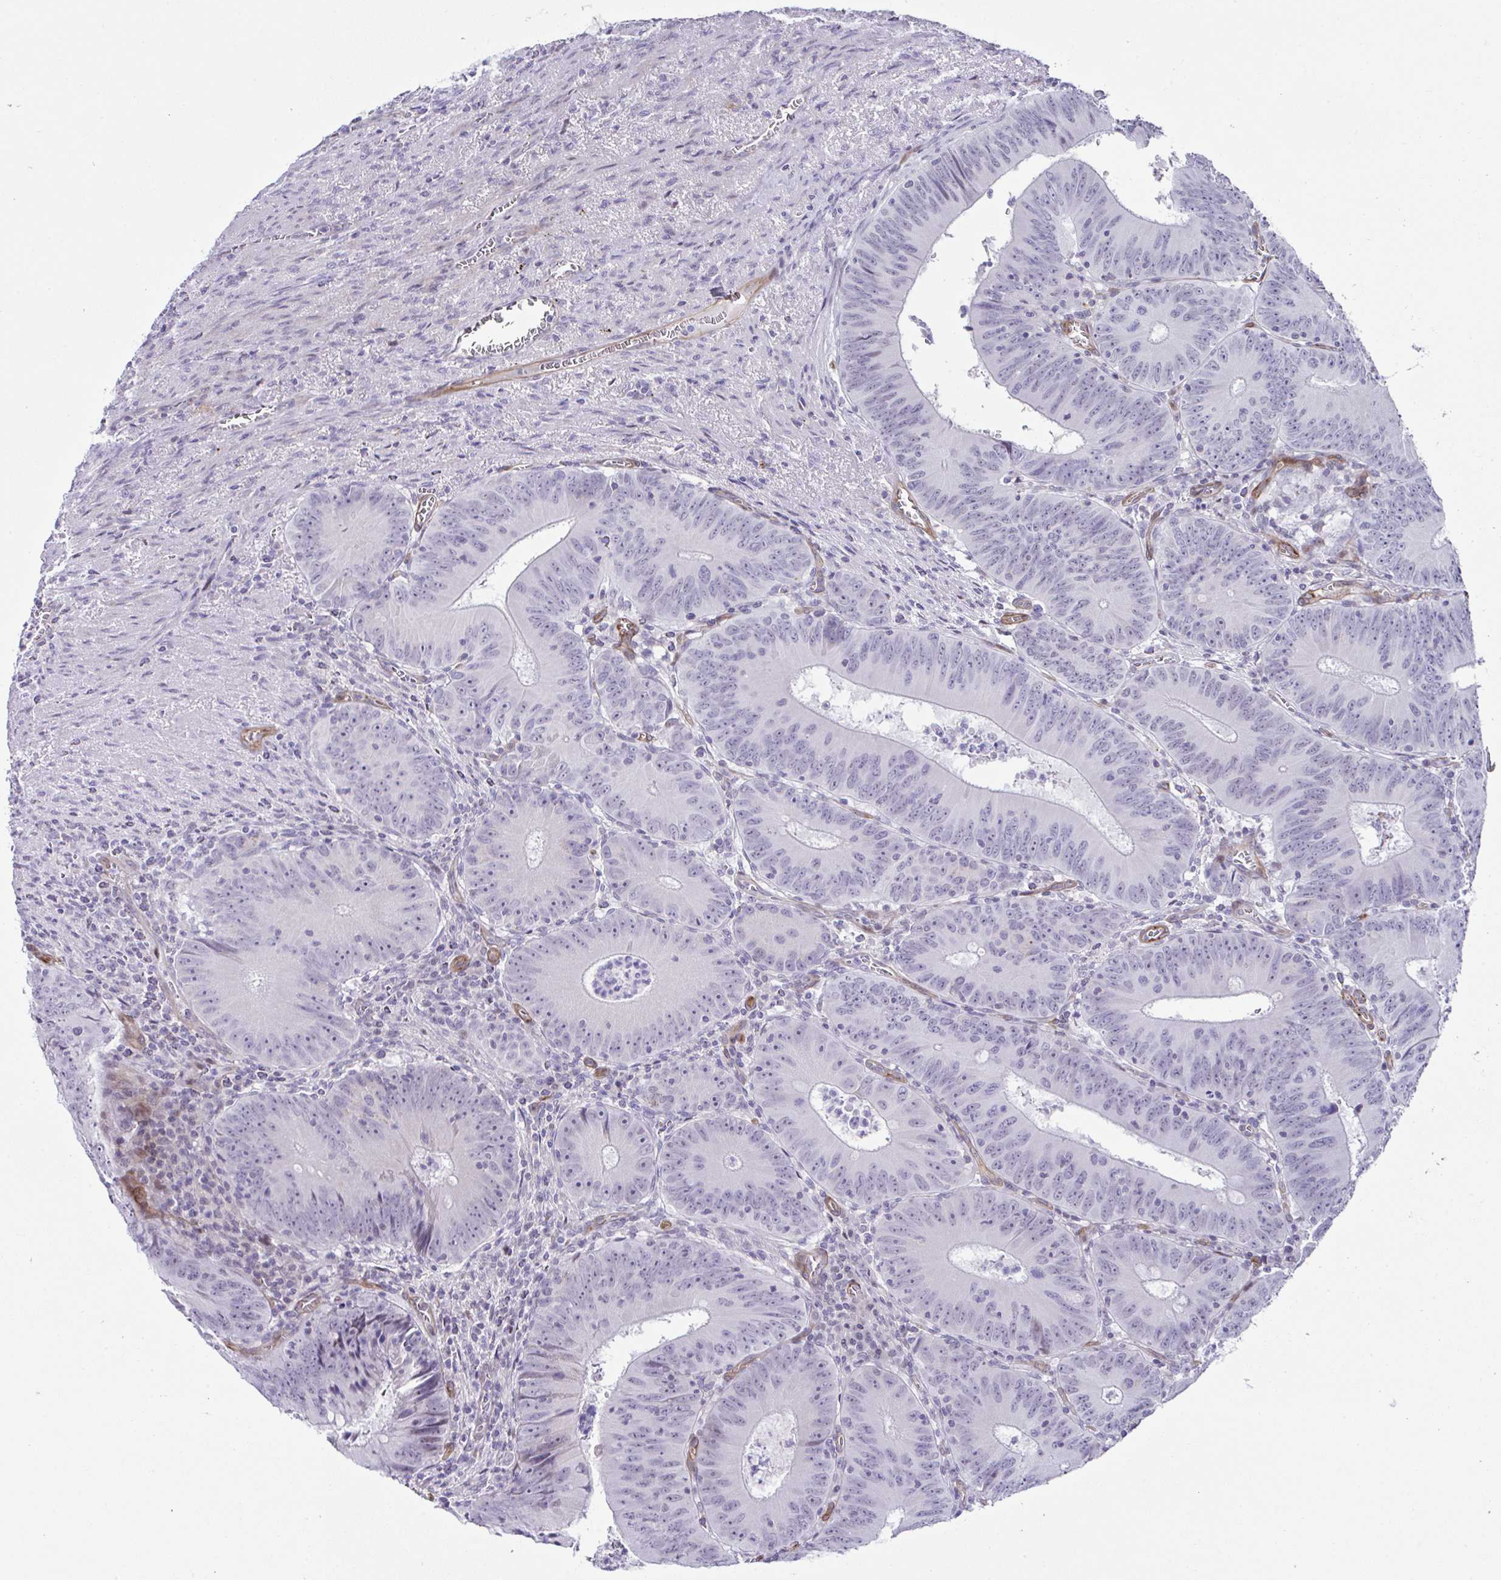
{"staining": {"intensity": "negative", "quantity": "none", "location": "none"}, "tissue": "colorectal cancer", "cell_type": "Tumor cells", "image_type": "cancer", "snomed": [{"axis": "morphology", "description": "Adenocarcinoma, NOS"}, {"axis": "topography", "description": "Rectum"}], "caption": "IHC micrograph of neoplastic tissue: adenocarcinoma (colorectal) stained with DAB reveals no significant protein staining in tumor cells.", "gene": "FBXO34", "patient": {"sex": "female", "age": 72}}